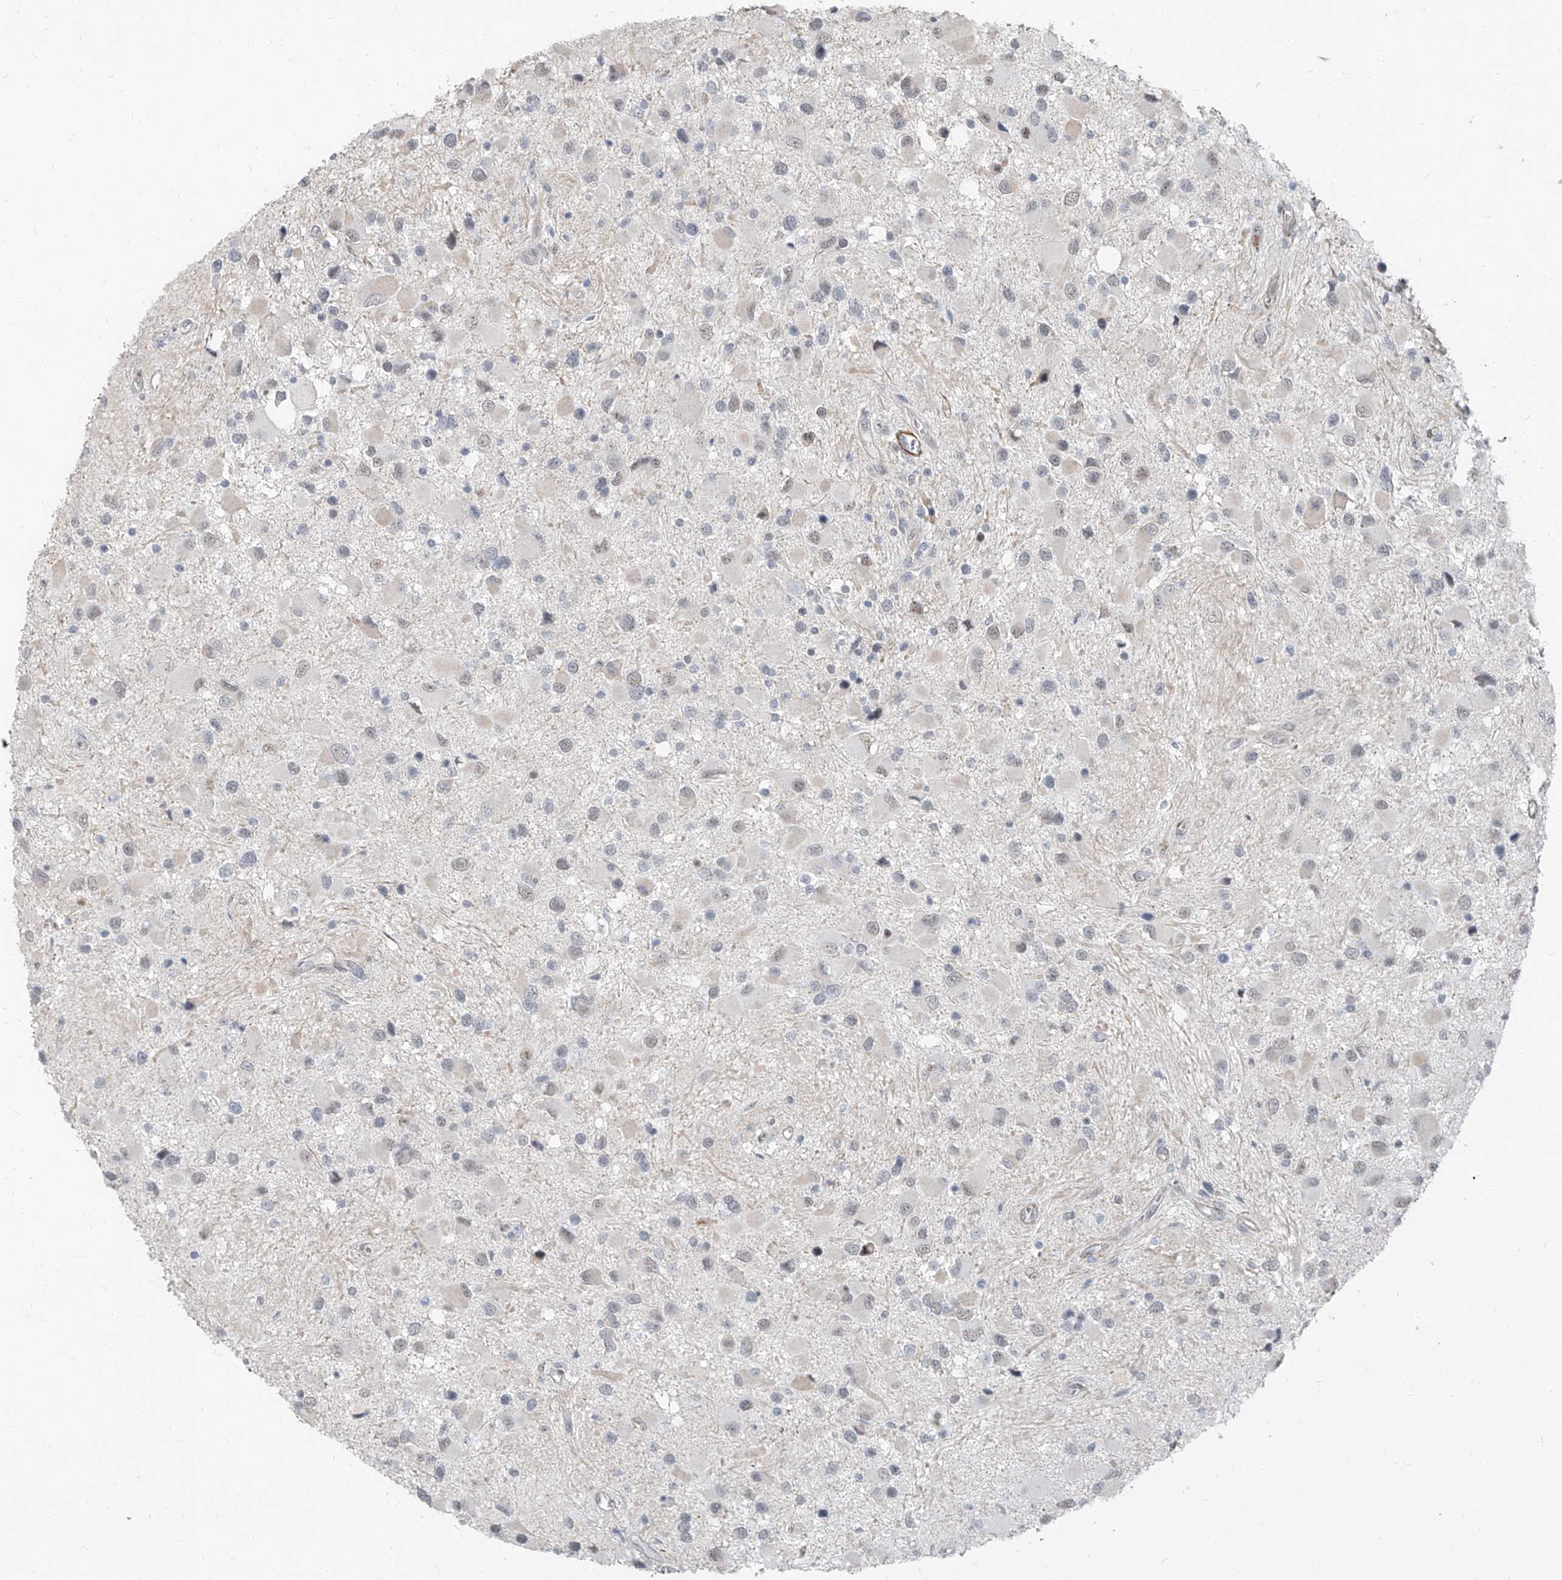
{"staining": {"intensity": "negative", "quantity": "none", "location": "none"}, "tissue": "glioma", "cell_type": "Tumor cells", "image_type": "cancer", "snomed": [{"axis": "morphology", "description": "Glioma, malignant, High grade"}, {"axis": "topography", "description": "Brain"}], "caption": "A high-resolution histopathology image shows immunohistochemistry staining of glioma, which reveals no significant expression in tumor cells.", "gene": "TXLNB", "patient": {"sex": "male", "age": 53}}